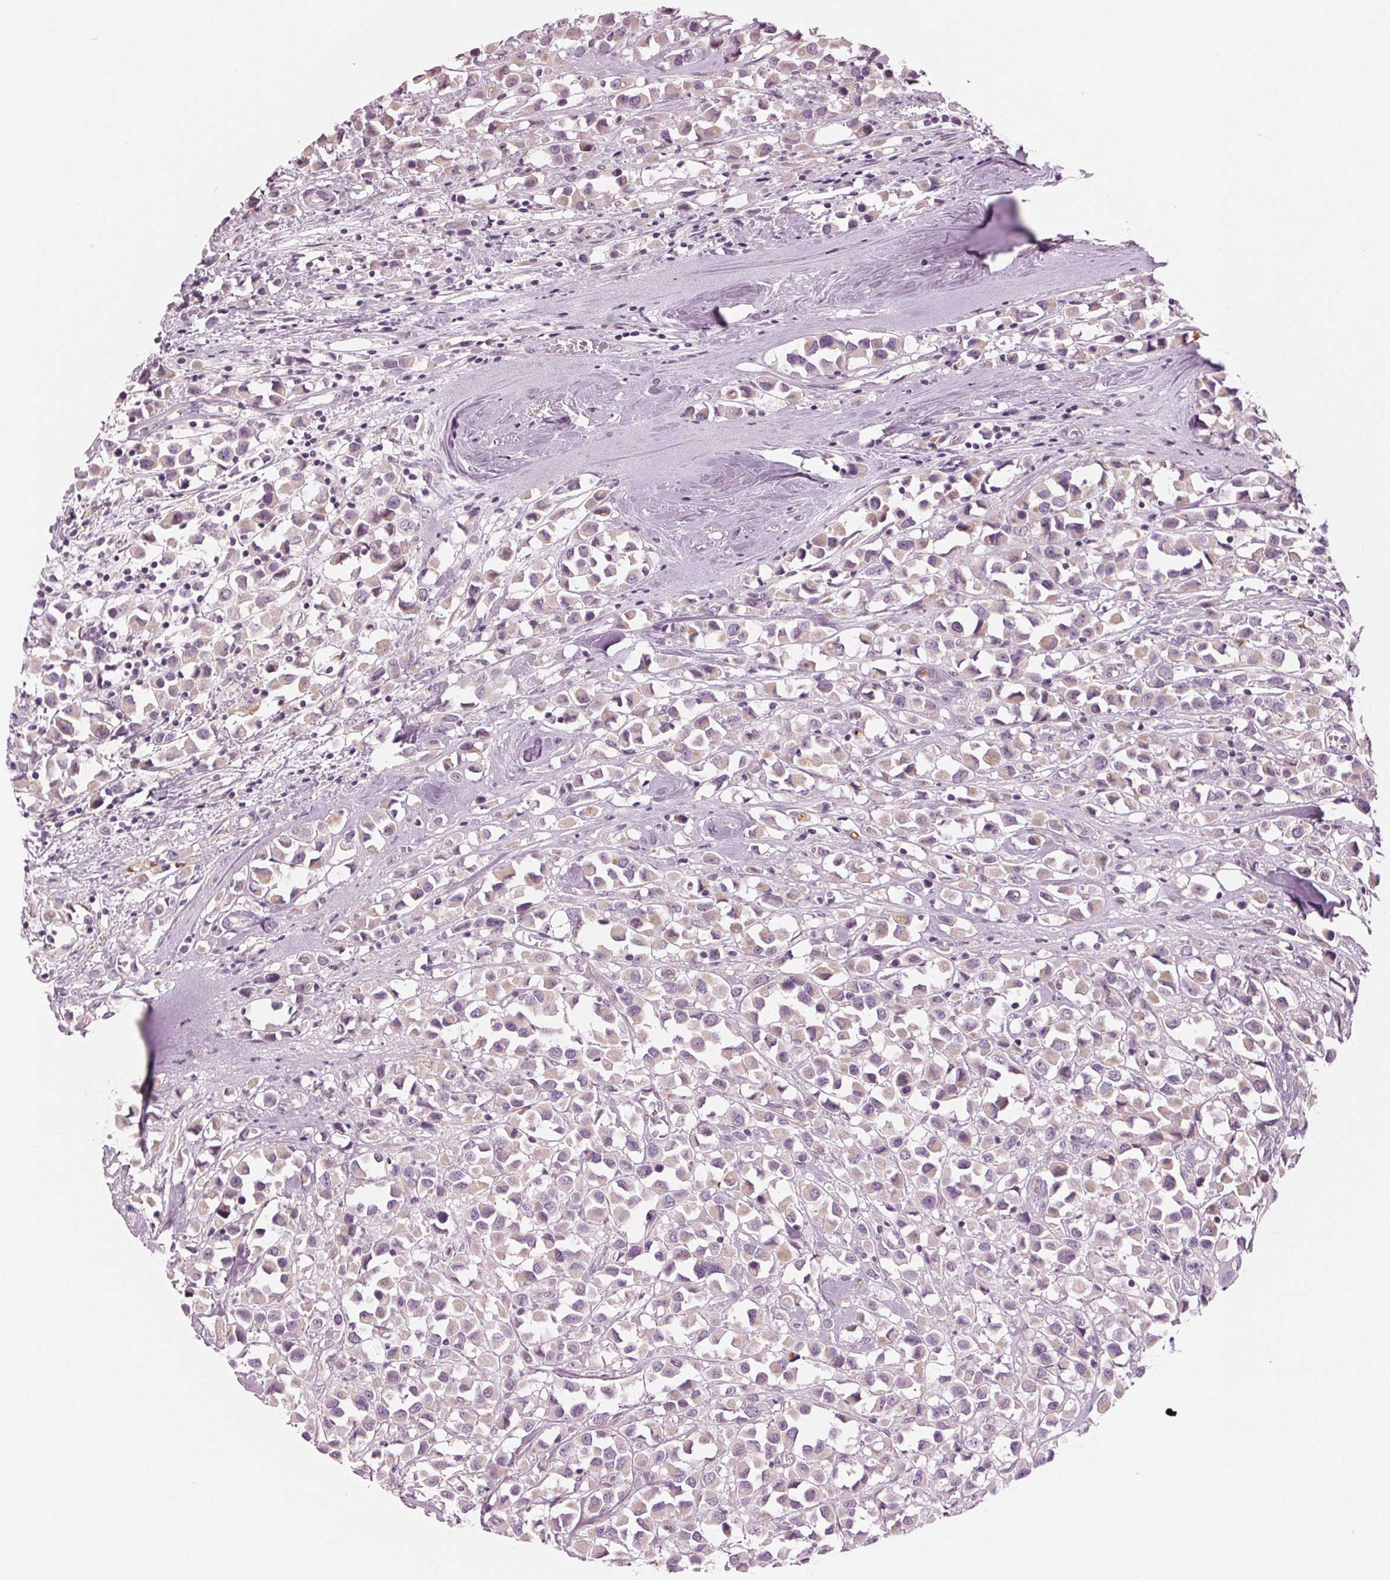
{"staining": {"intensity": "negative", "quantity": "none", "location": "none"}, "tissue": "breast cancer", "cell_type": "Tumor cells", "image_type": "cancer", "snomed": [{"axis": "morphology", "description": "Duct carcinoma"}, {"axis": "topography", "description": "Breast"}], "caption": "DAB immunohistochemical staining of human breast invasive ductal carcinoma shows no significant expression in tumor cells. Nuclei are stained in blue.", "gene": "PRAP1", "patient": {"sex": "female", "age": 61}}